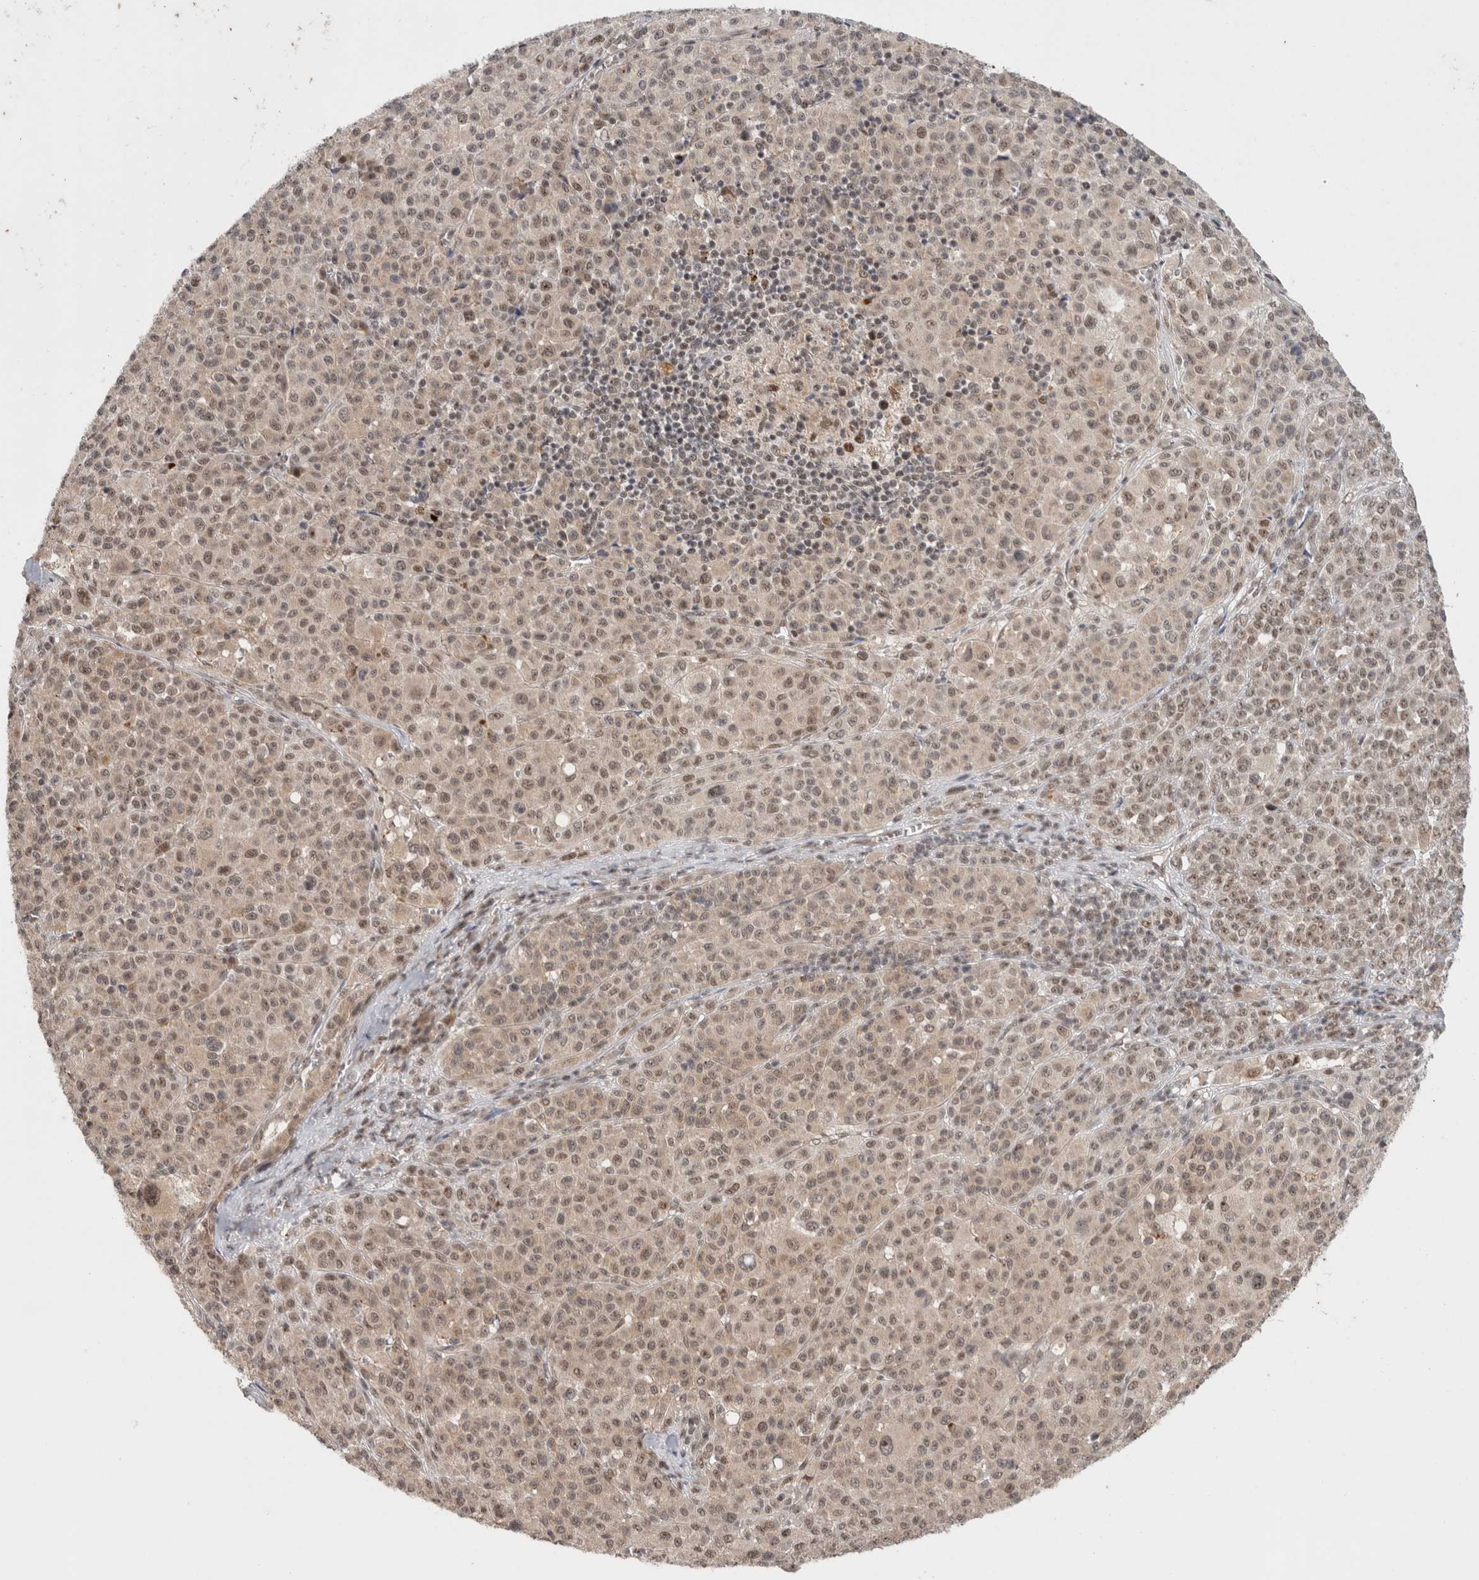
{"staining": {"intensity": "weak", "quantity": ">75%", "location": "cytoplasmic/membranous,nuclear"}, "tissue": "melanoma", "cell_type": "Tumor cells", "image_type": "cancer", "snomed": [{"axis": "morphology", "description": "Malignant melanoma, Metastatic site"}, {"axis": "topography", "description": "Skin"}], "caption": "Melanoma was stained to show a protein in brown. There is low levels of weak cytoplasmic/membranous and nuclear staining in approximately >75% of tumor cells. (DAB IHC with brightfield microscopy, high magnification).", "gene": "MPHOSPH6", "patient": {"sex": "female", "age": 74}}